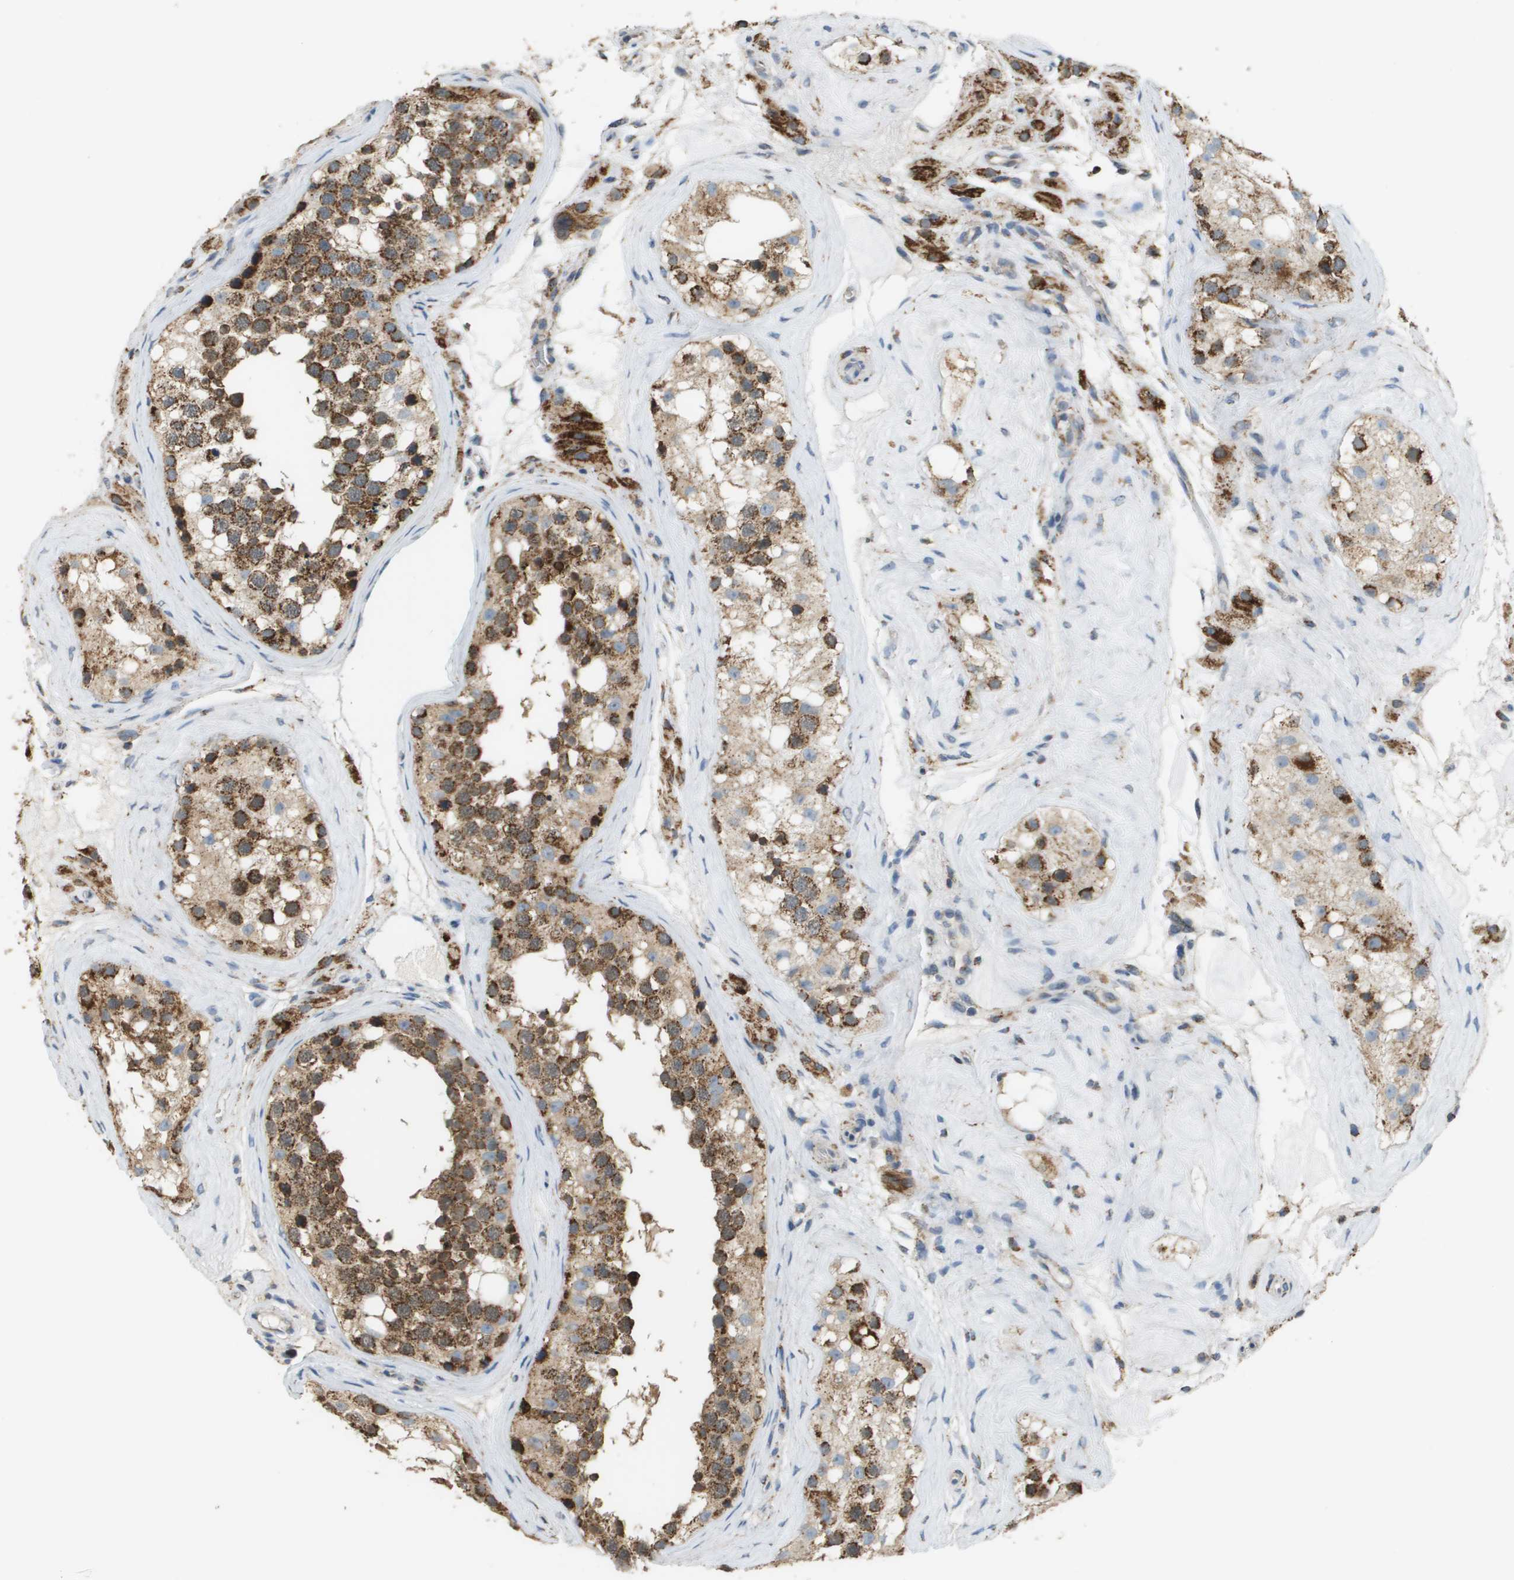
{"staining": {"intensity": "moderate", "quantity": ">75%", "location": "cytoplasmic/membranous"}, "tissue": "testis", "cell_type": "Cells in seminiferous ducts", "image_type": "normal", "snomed": [{"axis": "morphology", "description": "Normal tissue, NOS"}, {"axis": "morphology", "description": "Seminoma, NOS"}, {"axis": "topography", "description": "Testis"}], "caption": "Normal testis displays moderate cytoplasmic/membranous staining in approximately >75% of cells in seminiferous ducts, visualized by immunohistochemistry.", "gene": "FH", "patient": {"sex": "male", "age": 71}}